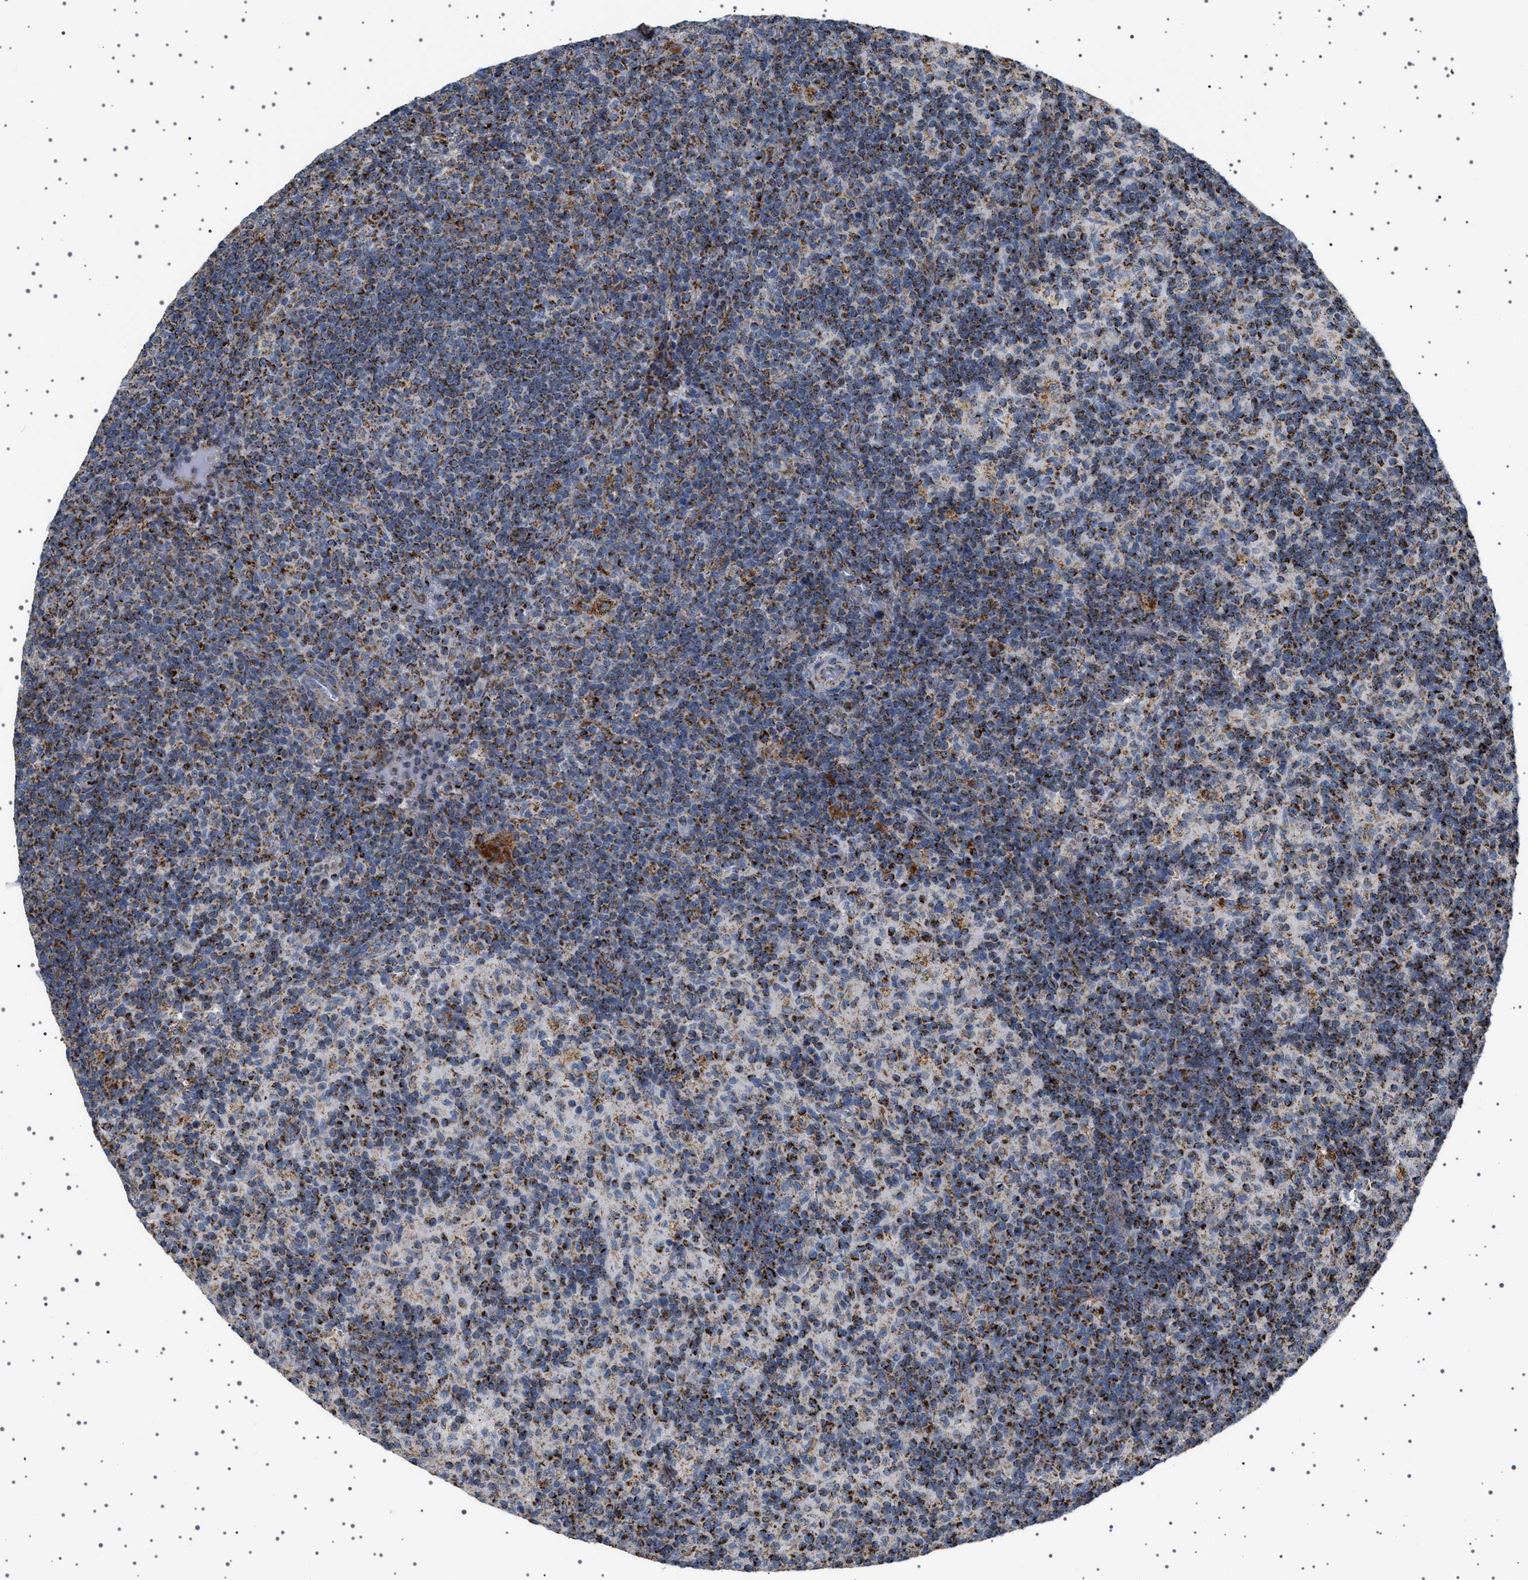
{"staining": {"intensity": "strong", "quantity": "25%-75%", "location": "cytoplasmic/membranous"}, "tissue": "lymph node", "cell_type": "Germinal center cells", "image_type": "normal", "snomed": [{"axis": "morphology", "description": "Normal tissue, NOS"}, {"axis": "morphology", "description": "Inflammation, NOS"}, {"axis": "topography", "description": "Lymph node"}], "caption": "Protein staining of normal lymph node shows strong cytoplasmic/membranous staining in about 25%-75% of germinal center cells.", "gene": "UBXN8", "patient": {"sex": "male", "age": 55}}